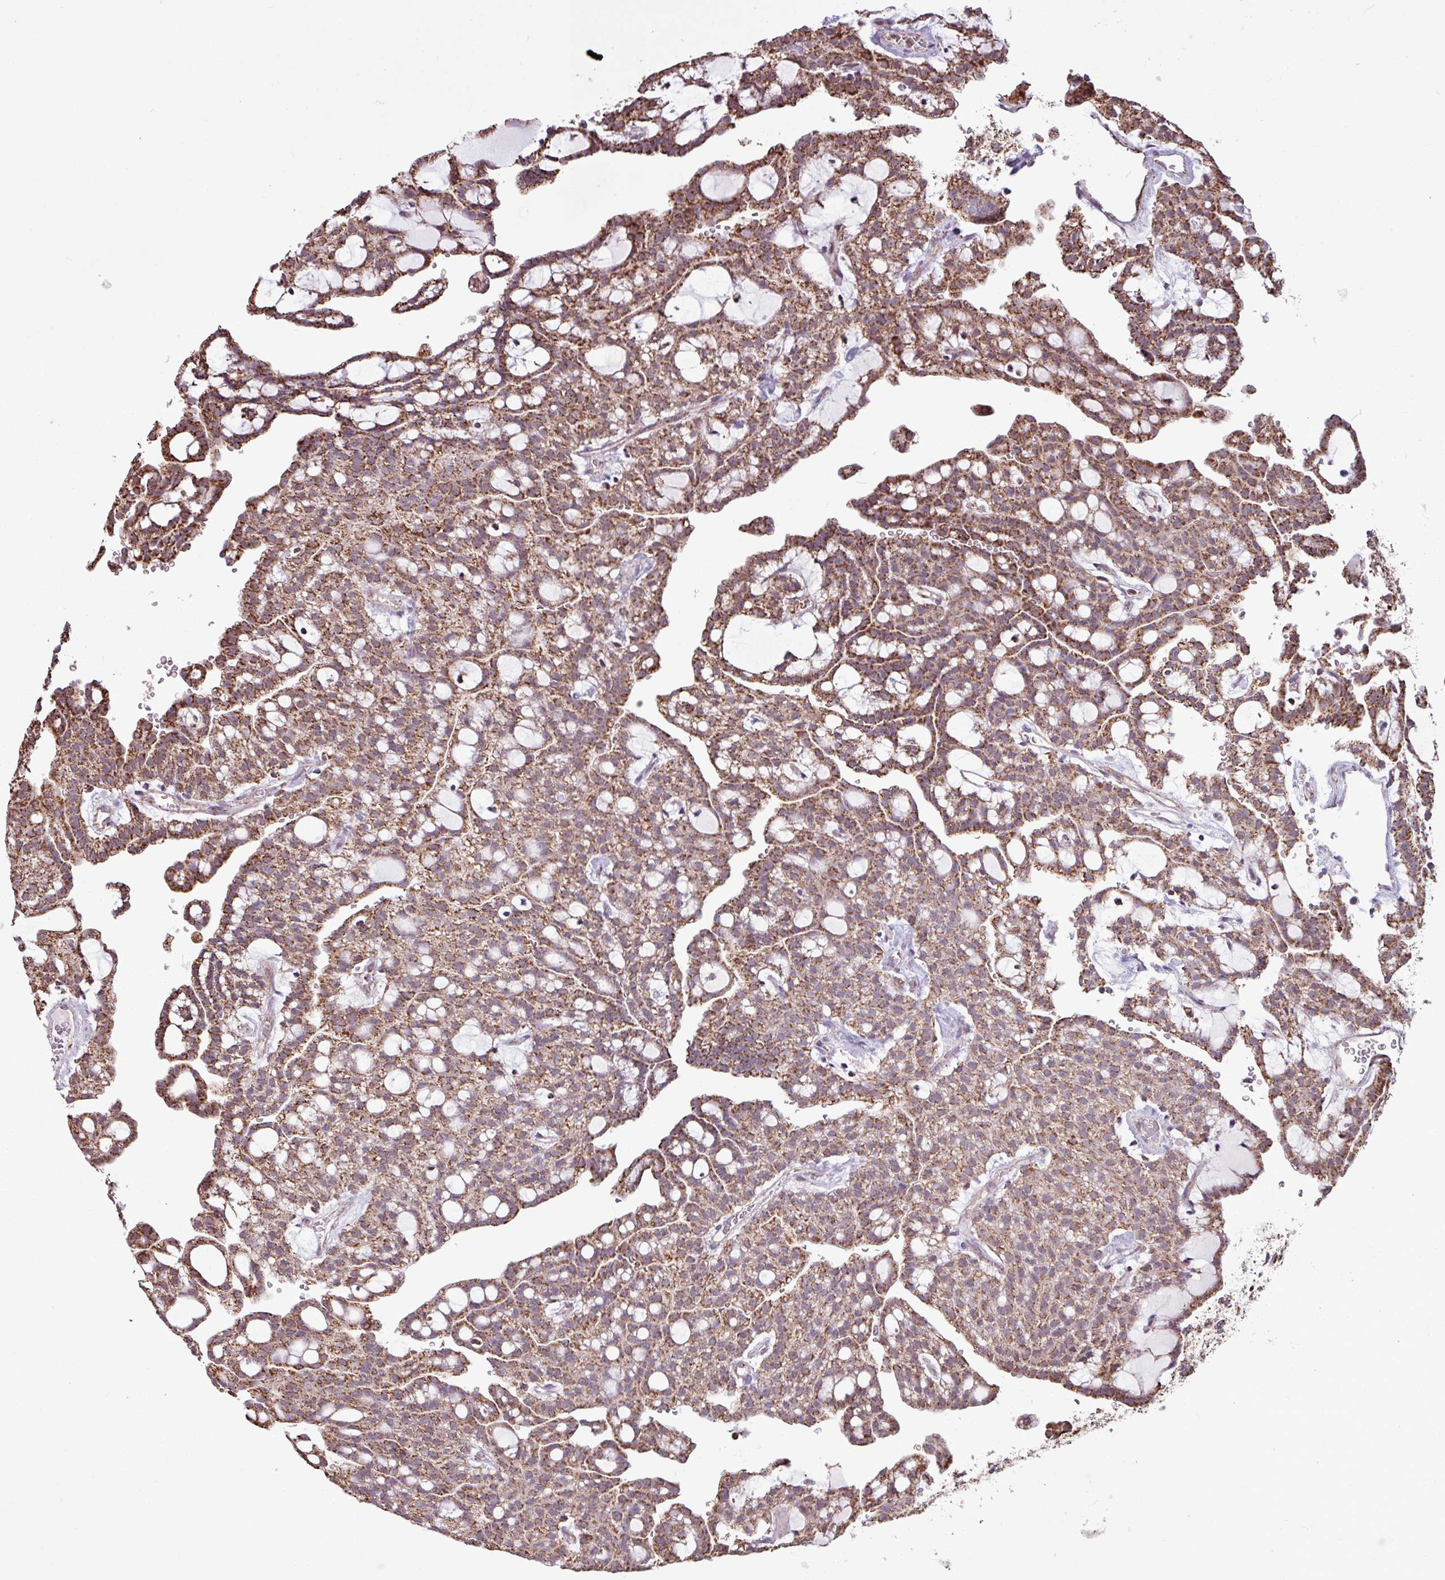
{"staining": {"intensity": "strong", "quantity": ">75%", "location": "cytoplasmic/membranous"}, "tissue": "renal cancer", "cell_type": "Tumor cells", "image_type": "cancer", "snomed": [{"axis": "morphology", "description": "Adenocarcinoma, NOS"}, {"axis": "topography", "description": "Kidney"}], "caption": "This photomicrograph reveals IHC staining of human renal adenocarcinoma, with high strong cytoplasmic/membranous positivity in about >75% of tumor cells.", "gene": "ALG8", "patient": {"sex": "male", "age": 63}}